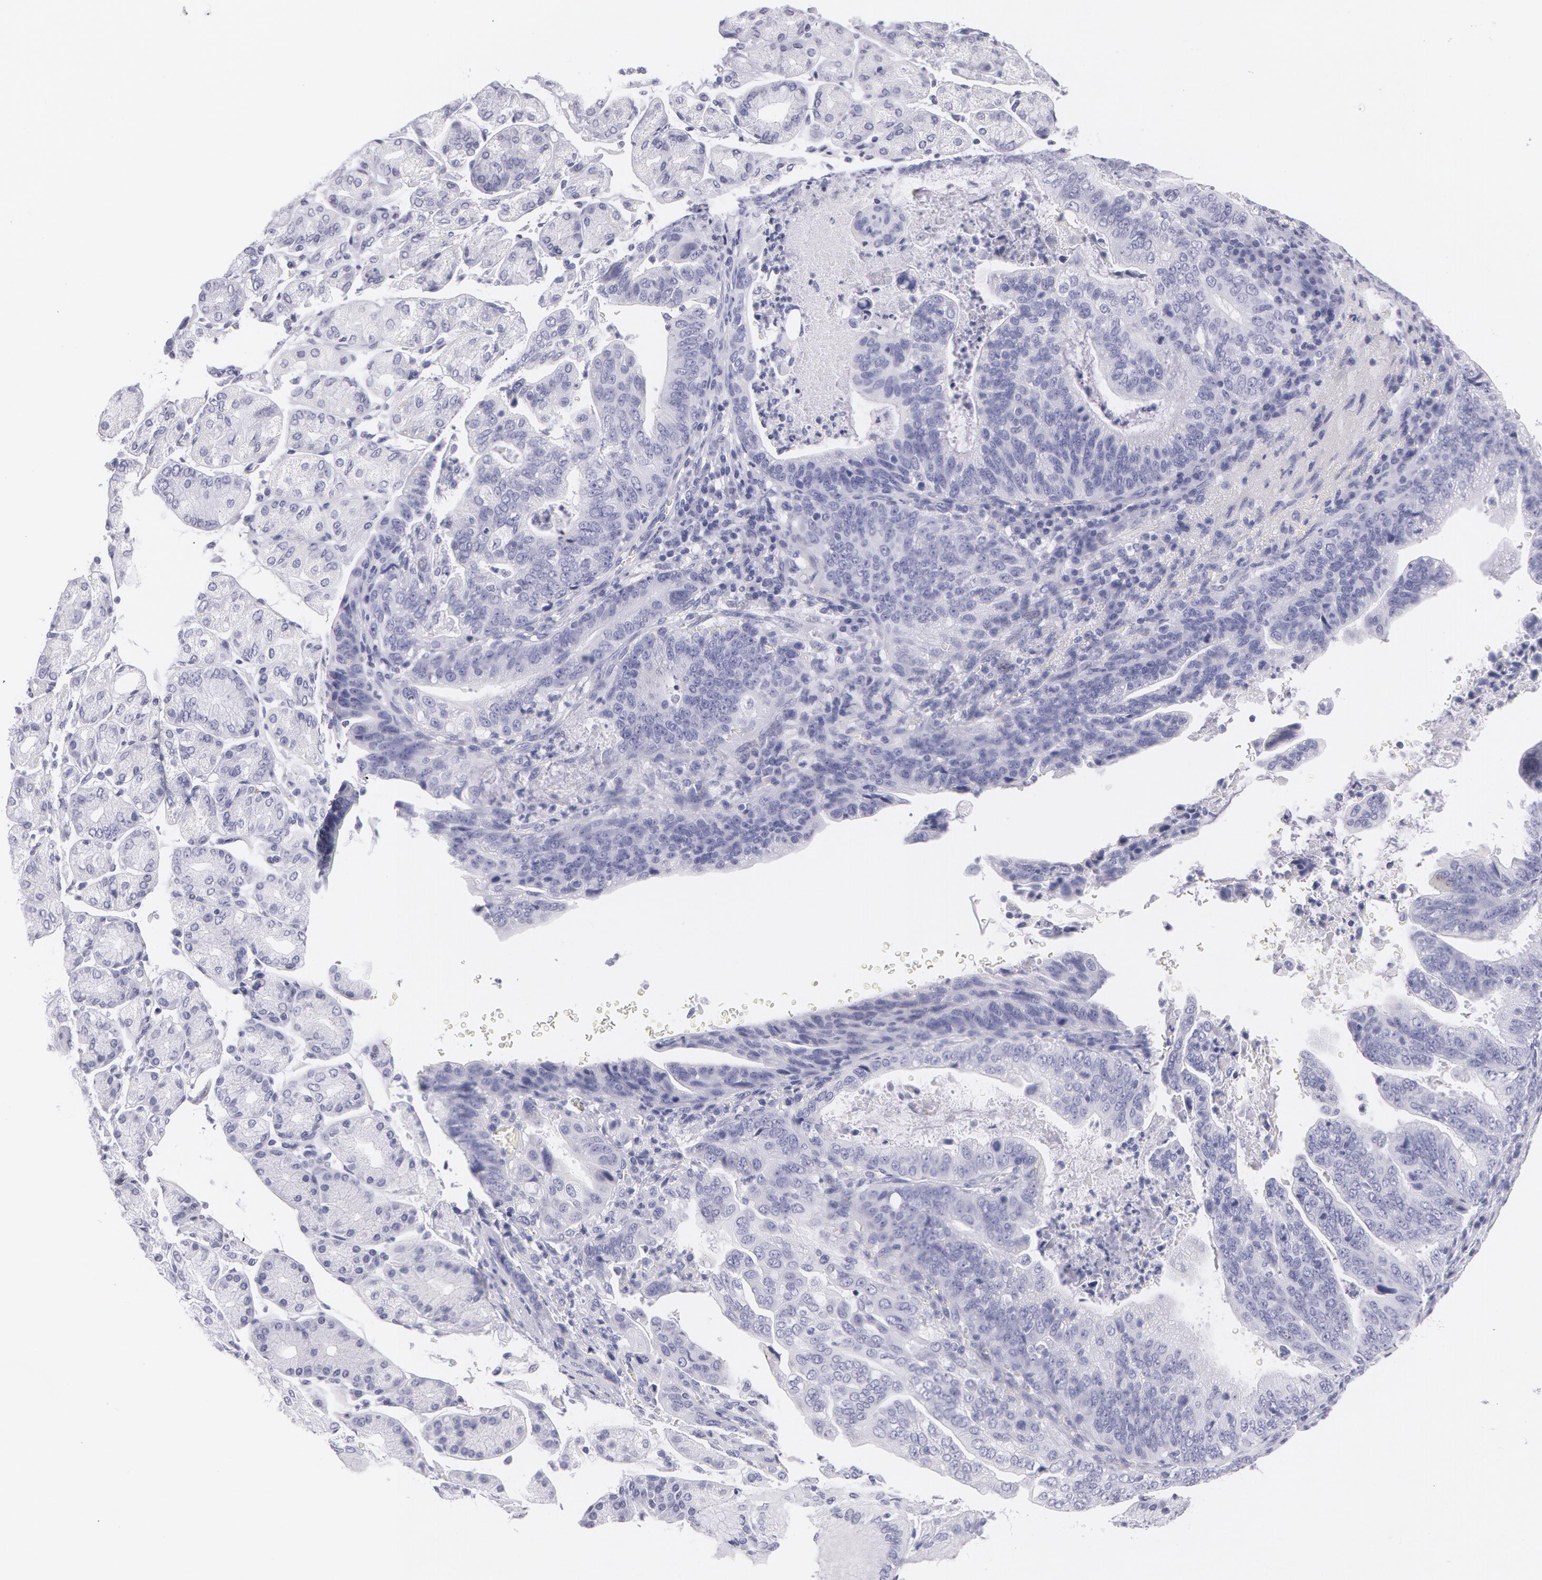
{"staining": {"intensity": "negative", "quantity": "none", "location": "none"}, "tissue": "stomach cancer", "cell_type": "Tumor cells", "image_type": "cancer", "snomed": [{"axis": "morphology", "description": "Adenocarcinoma, NOS"}, {"axis": "topography", "description": "Stomach, upper"}], "caption": "Stomach cancer stained for a protein using immunohistochemistry exhibits no positivity tumor cells.", "gene": "AMACR", "patient": {"sex": "female", "age": 50}}